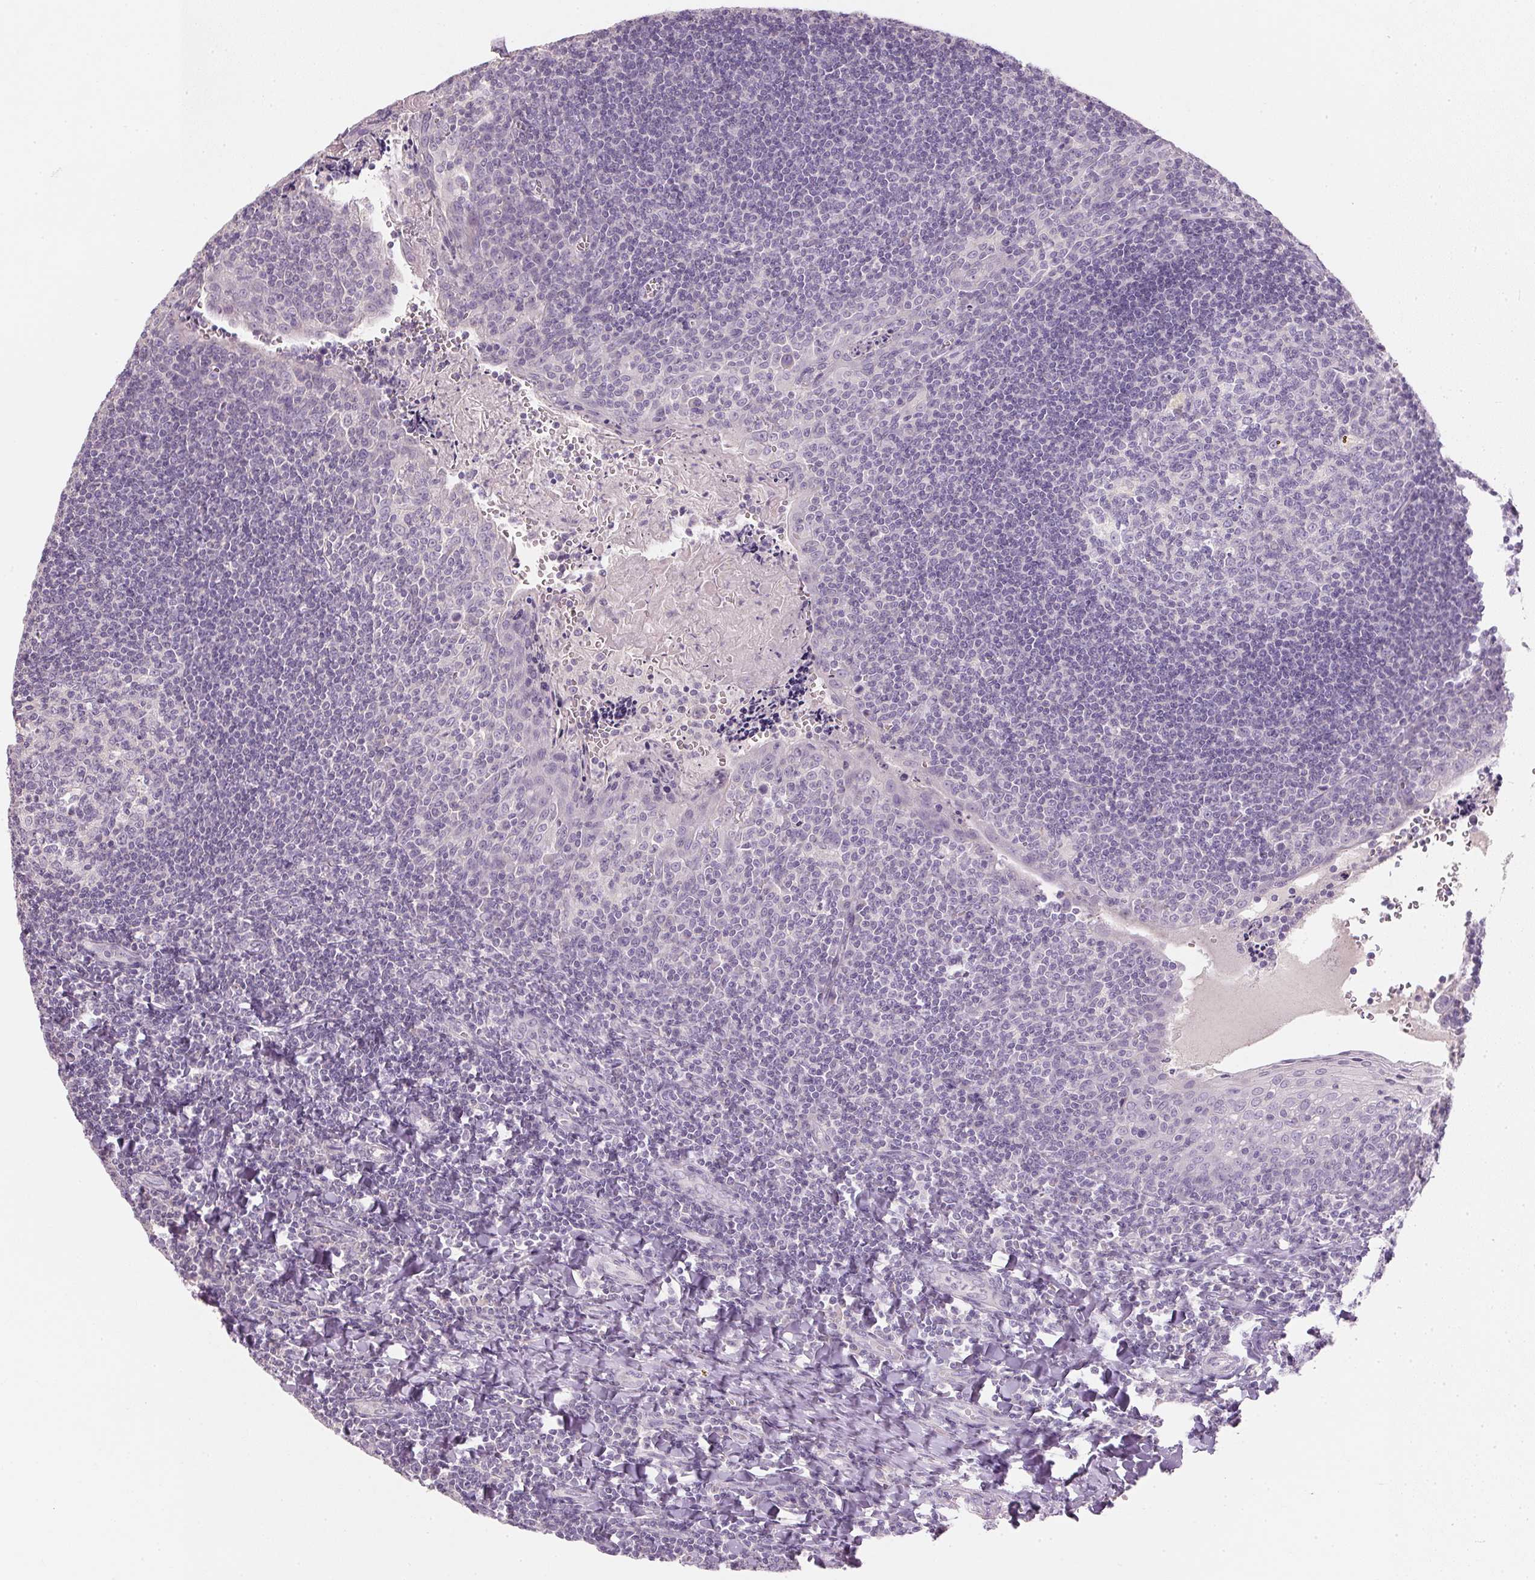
{"staining": {"intensity": "negative", "quantity": "none", "location": "none"}, "tissue": "tonsil", "cell_type": "Germinal center cells", "image_type": "normal", "snomed": [{"axis": "morphology", "description": "Normal tissue, NOS"}, {"axis": "morphology", "description": "Inflammation, NOS"}, {"axis": "topography", "description": "Tonsil"}], "caption": "There is no significant positivity in germinal center cells of tonsil. (DAB (3,3'-diaminobenzidine) IHC with hematoxylin counter stain).", "gene": "HSD17B1", "patient": {"sex": "female", "age": 31}}